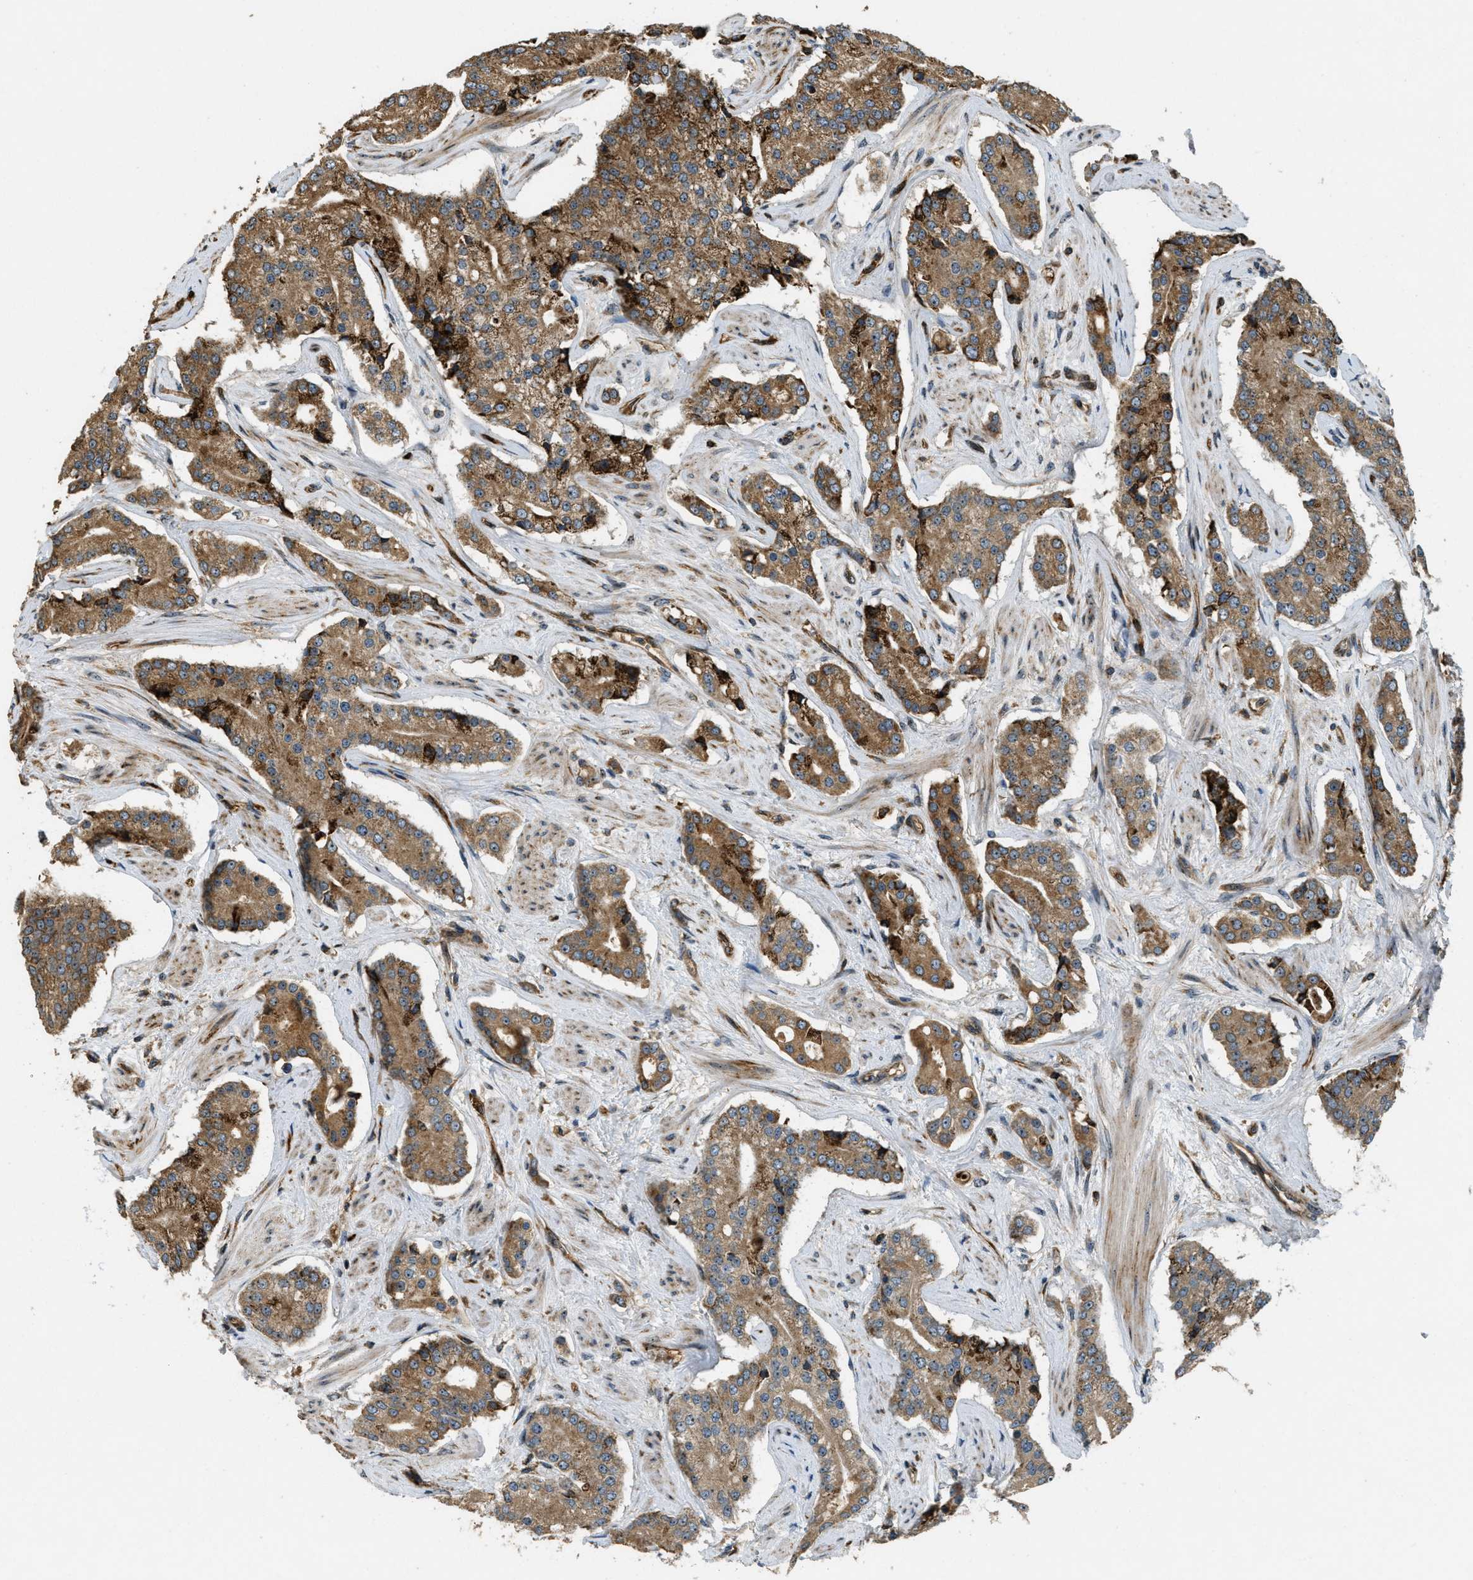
{"staining": {"intensity": "strong", "quantity": ">75%", "location": "cytoplasmic/membranous"}, "tissue": "prostate cancer", "cell_type": "Tumor cells", "image_type": "cancer", "snomed": [{"axis": "morphology", "description": "Adenocarcinoma, High grade"}, {"axis": "topography", "description": "Prostate"}], "caption": "Immunohistochemistry (DAB) staining of human prostate cancer (high-grade adenocarcinoma) shows strong cytoplasmic/membranous protein positivity in about >75% of tumor cells.", "gene": "LRP12", "patient": {"sex": "male", "age": 71}}